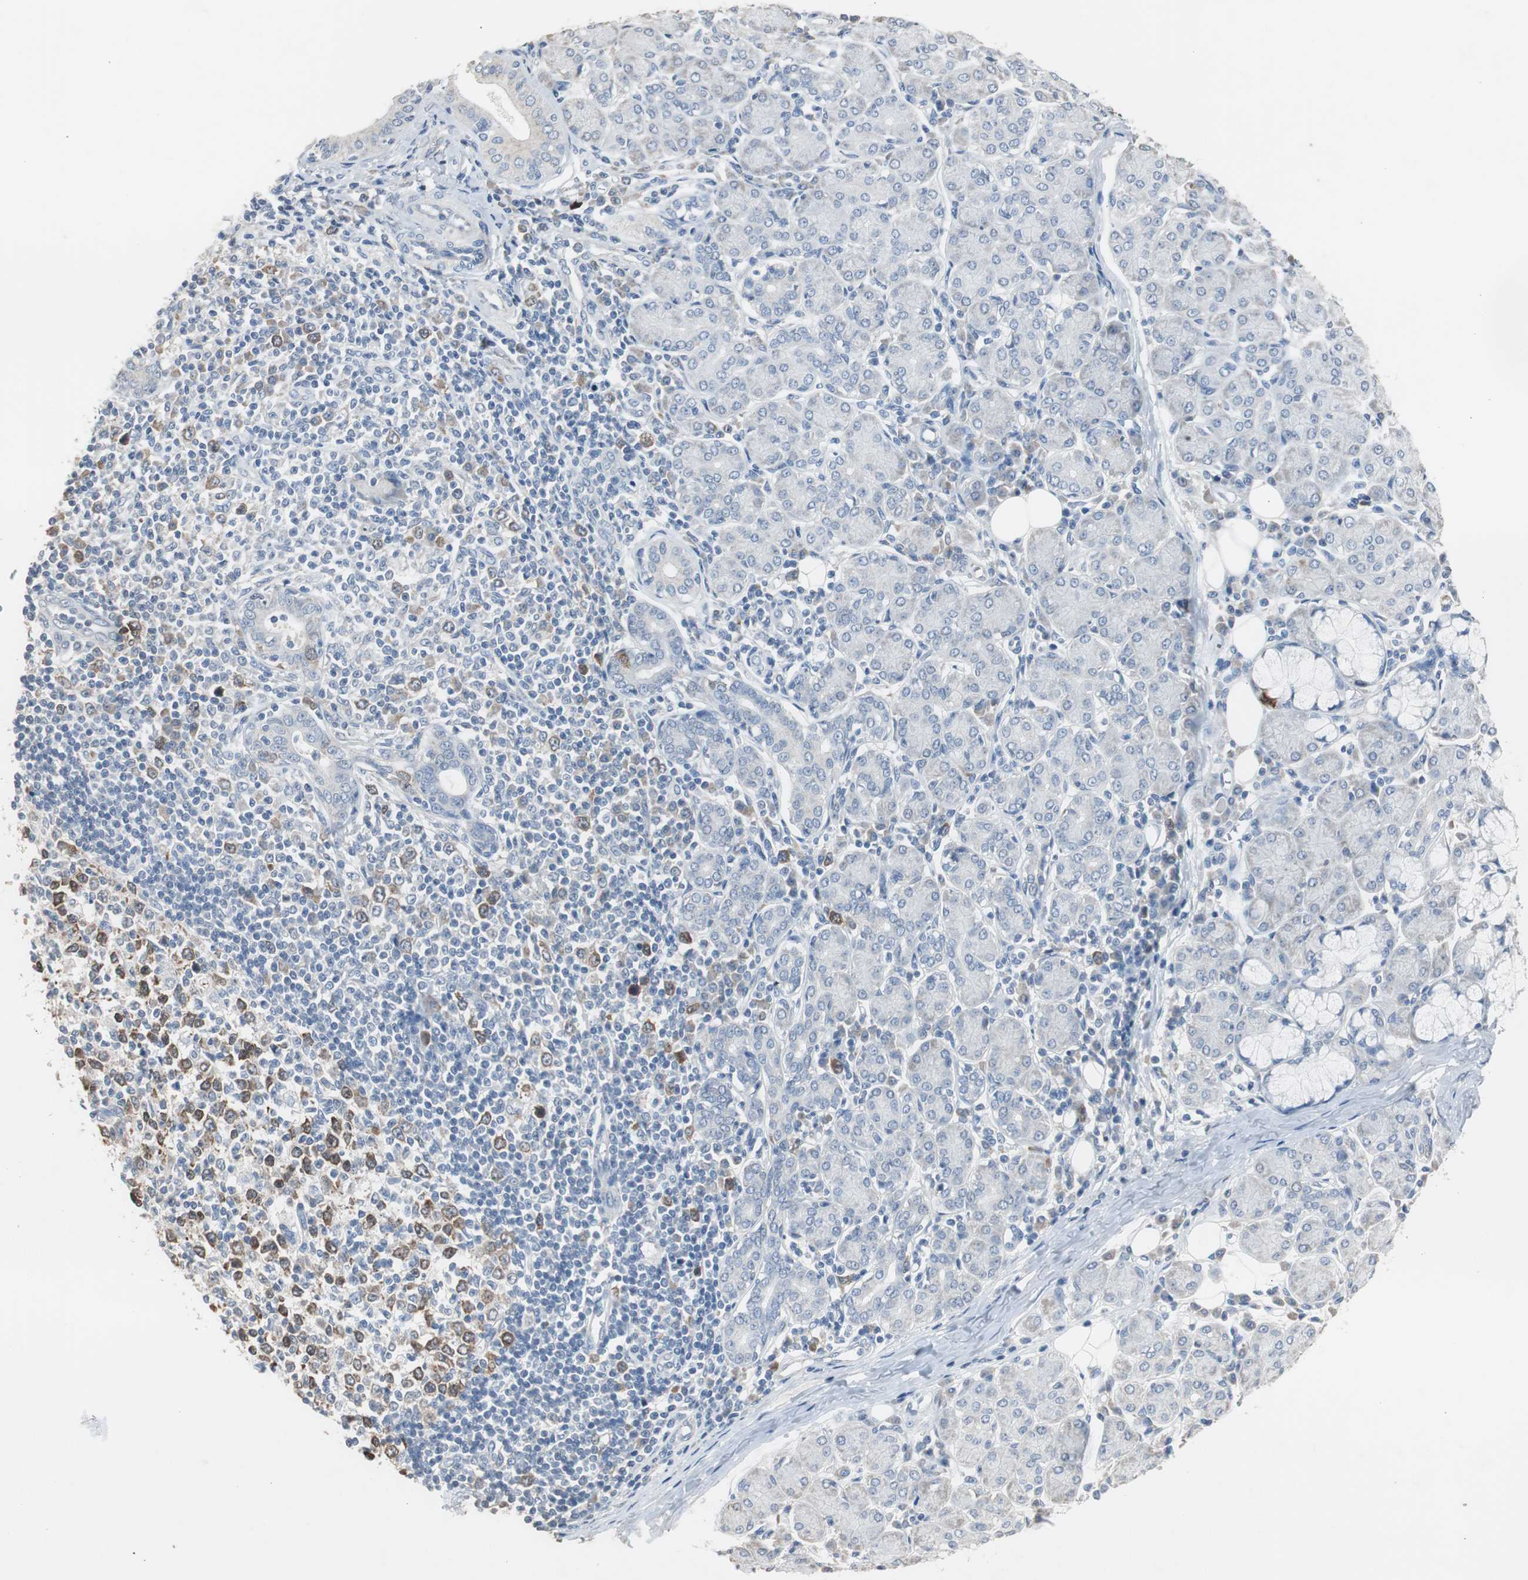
{"staining": {"intensity": "negative", "quantity": "none", "location": "none"}, "tissue": "salivary gland", "cell_type": "Glandular cells", "image_type": "normal", "snomed": [{"axis": "morphology", "description": "Normal tissue, NOS"}, {"axis": "morphology", "description": "Inflammation, NOS"}, {"axis": "topography", "description": "Lymph node"}, {"axis": "topography", "description": "Salivary gland"}], "caption": "IHC micrograph of normal human salivary gland stained for a protein (brown), which exhibits no expression in glandular cells. (DAB immunohistochemistry with hematoxylin counter stain).", "gene": "TK1", "patient": {"sex": "male", "age": 3}}